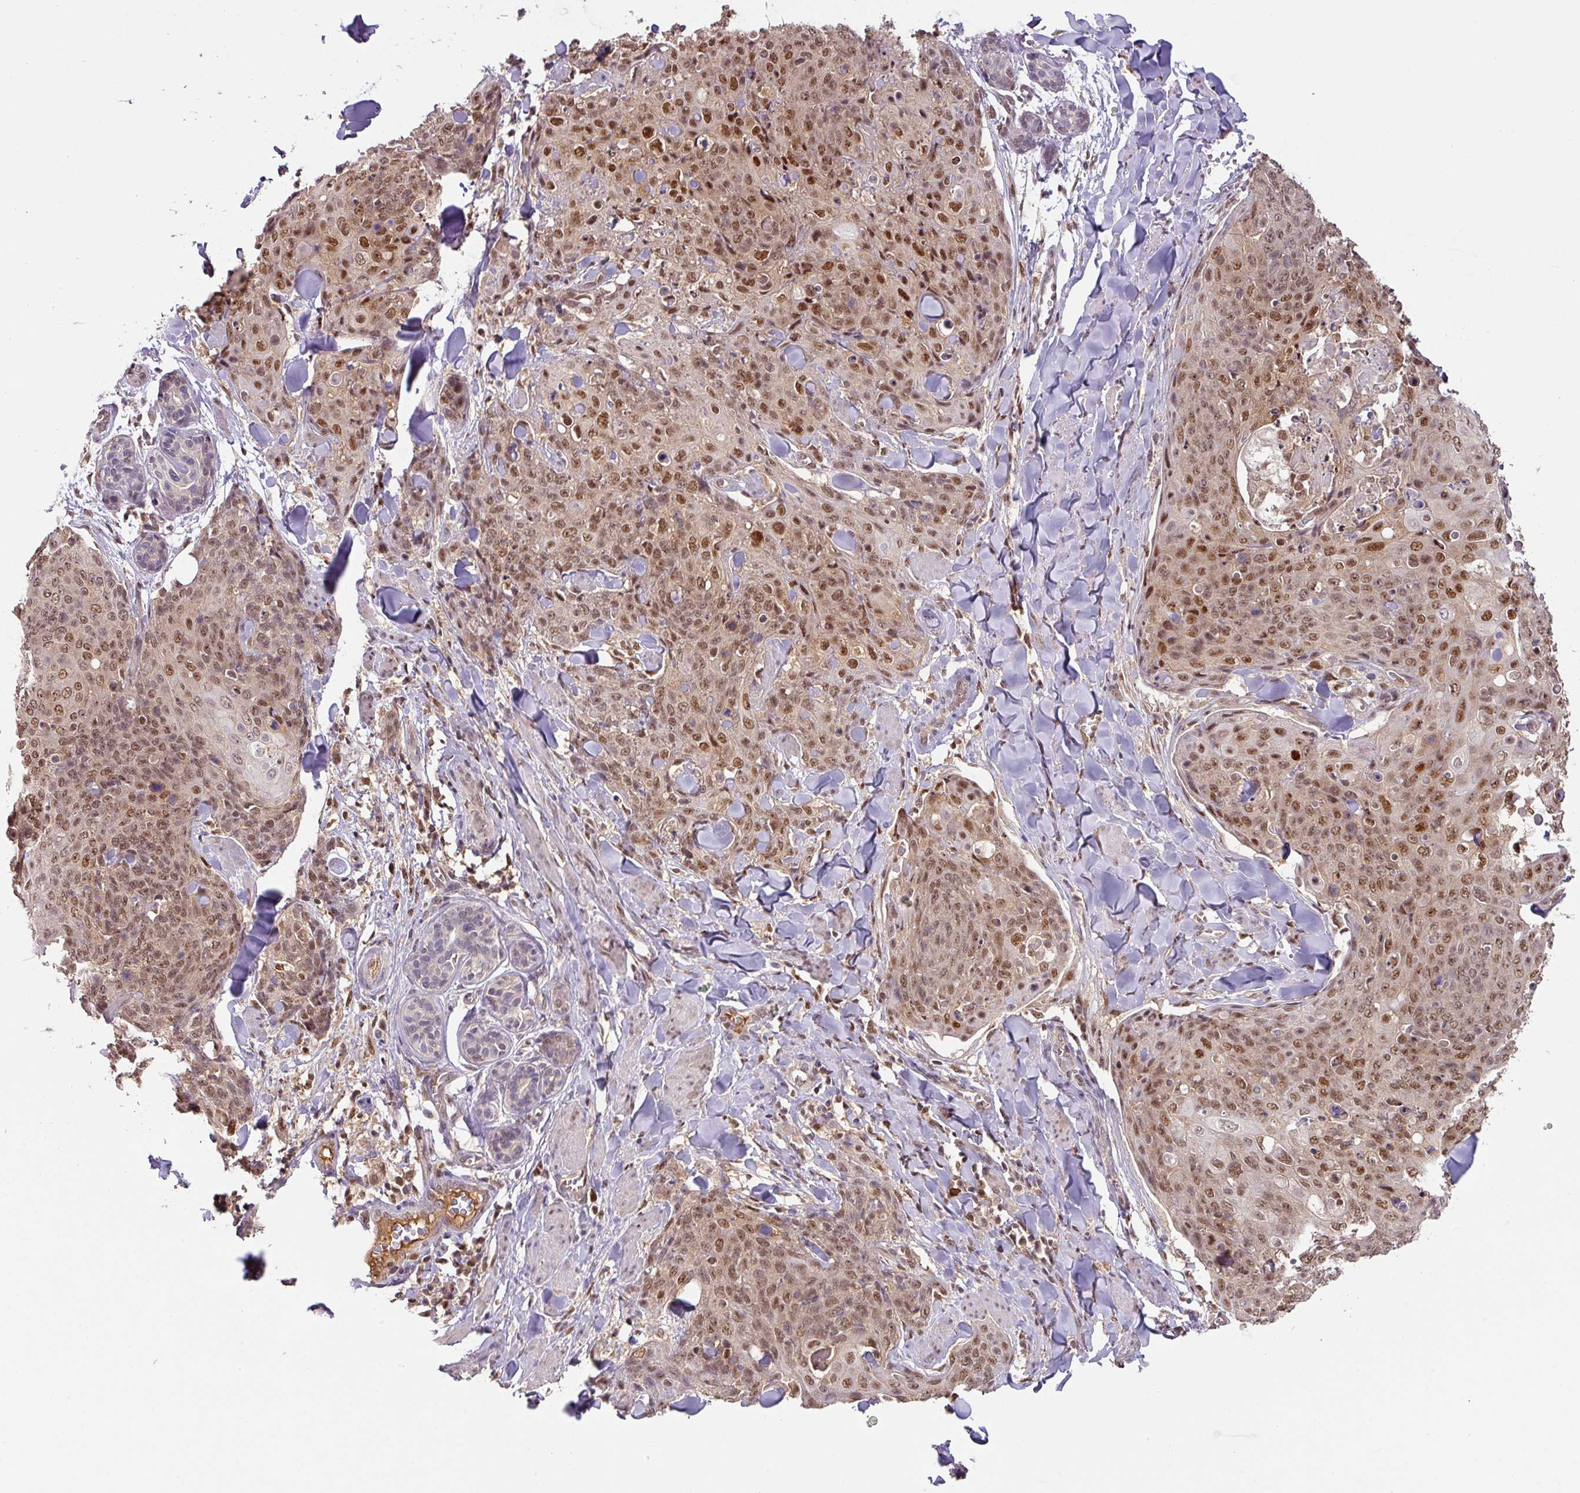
{"staining": {"intensity": "moderate", "quantity": "25%-75%", "location": "nuclear"}, "tissue": "skin cancer", "cell_type": "Tumor cells", "image_type": "cancer", "snomed": [{"axis": "morphology", "description": "Squamous cell carcinoma, NOS"}, {"axis": "topography", "description": "Skin"}, {"axis": "topography", "description": "Vulva"}], "caption": "Immunohistochemical staining of human skin squamous cell carcinoma demonstrates medium levels of moderate nuclear protein positivity in about 25%-75% of tumor cells.", "gene": "RANBP9", "patient": {"sex": "female", "age": 85}}